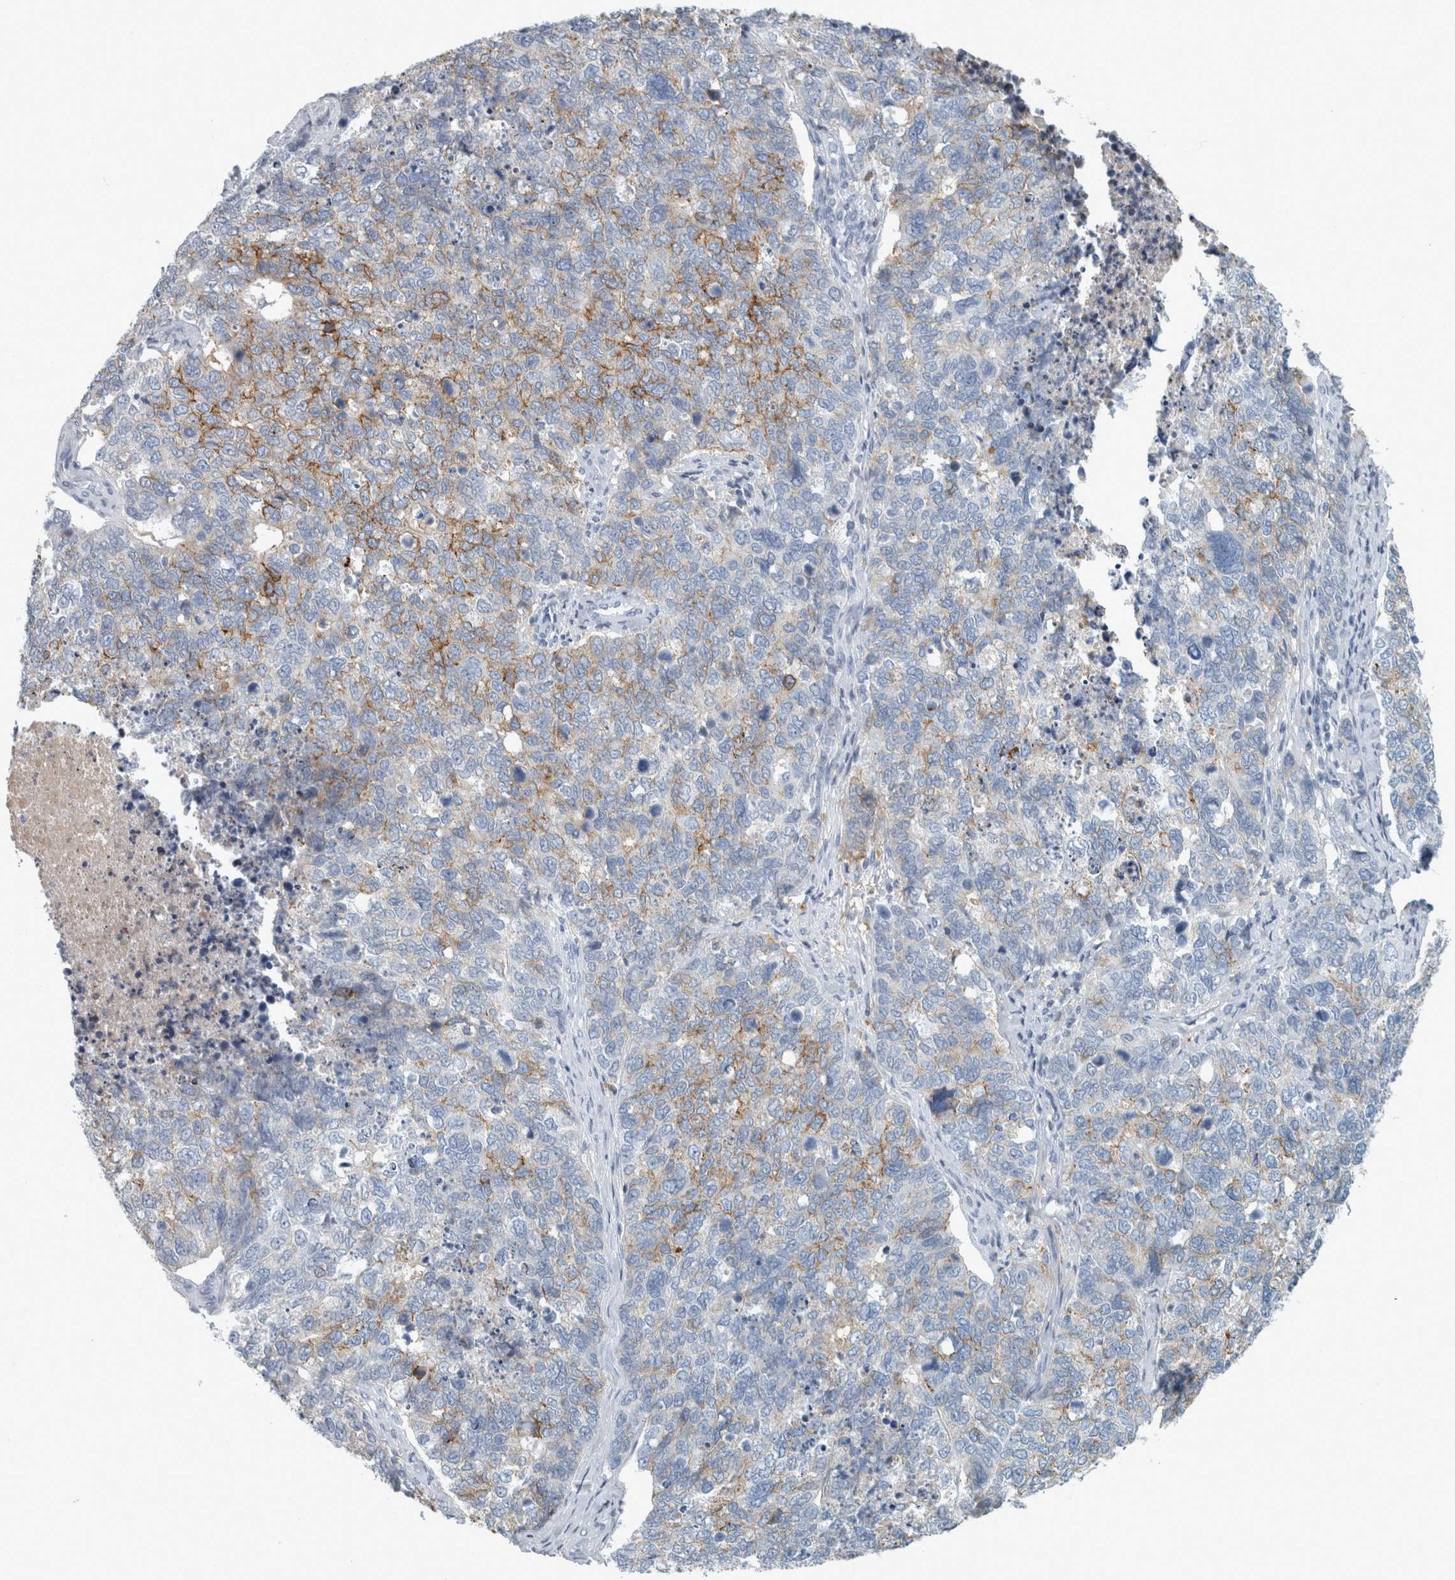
{"staining": {"intensity": "moderate", "quantity": "<25%", "location": "cytoplasmic/membranous"}, "tissue": "cervical cancer", "cell_type": "Tumor cells", "image_type": "cancer", "snomed": [{"axis": "morphology", "description": "Squamous cell carcinoma, NOS"}, {"axis": "topography", "description": "Cervix"}], "caption": "This is a micrograph of IHC staining of cervical squamous cell carcinoma, which shows moderate expression in the cytoplasmic/membranous of tumor cells.", "gene": "CHL1", "patient": {"sex": "female", "age": 63}}